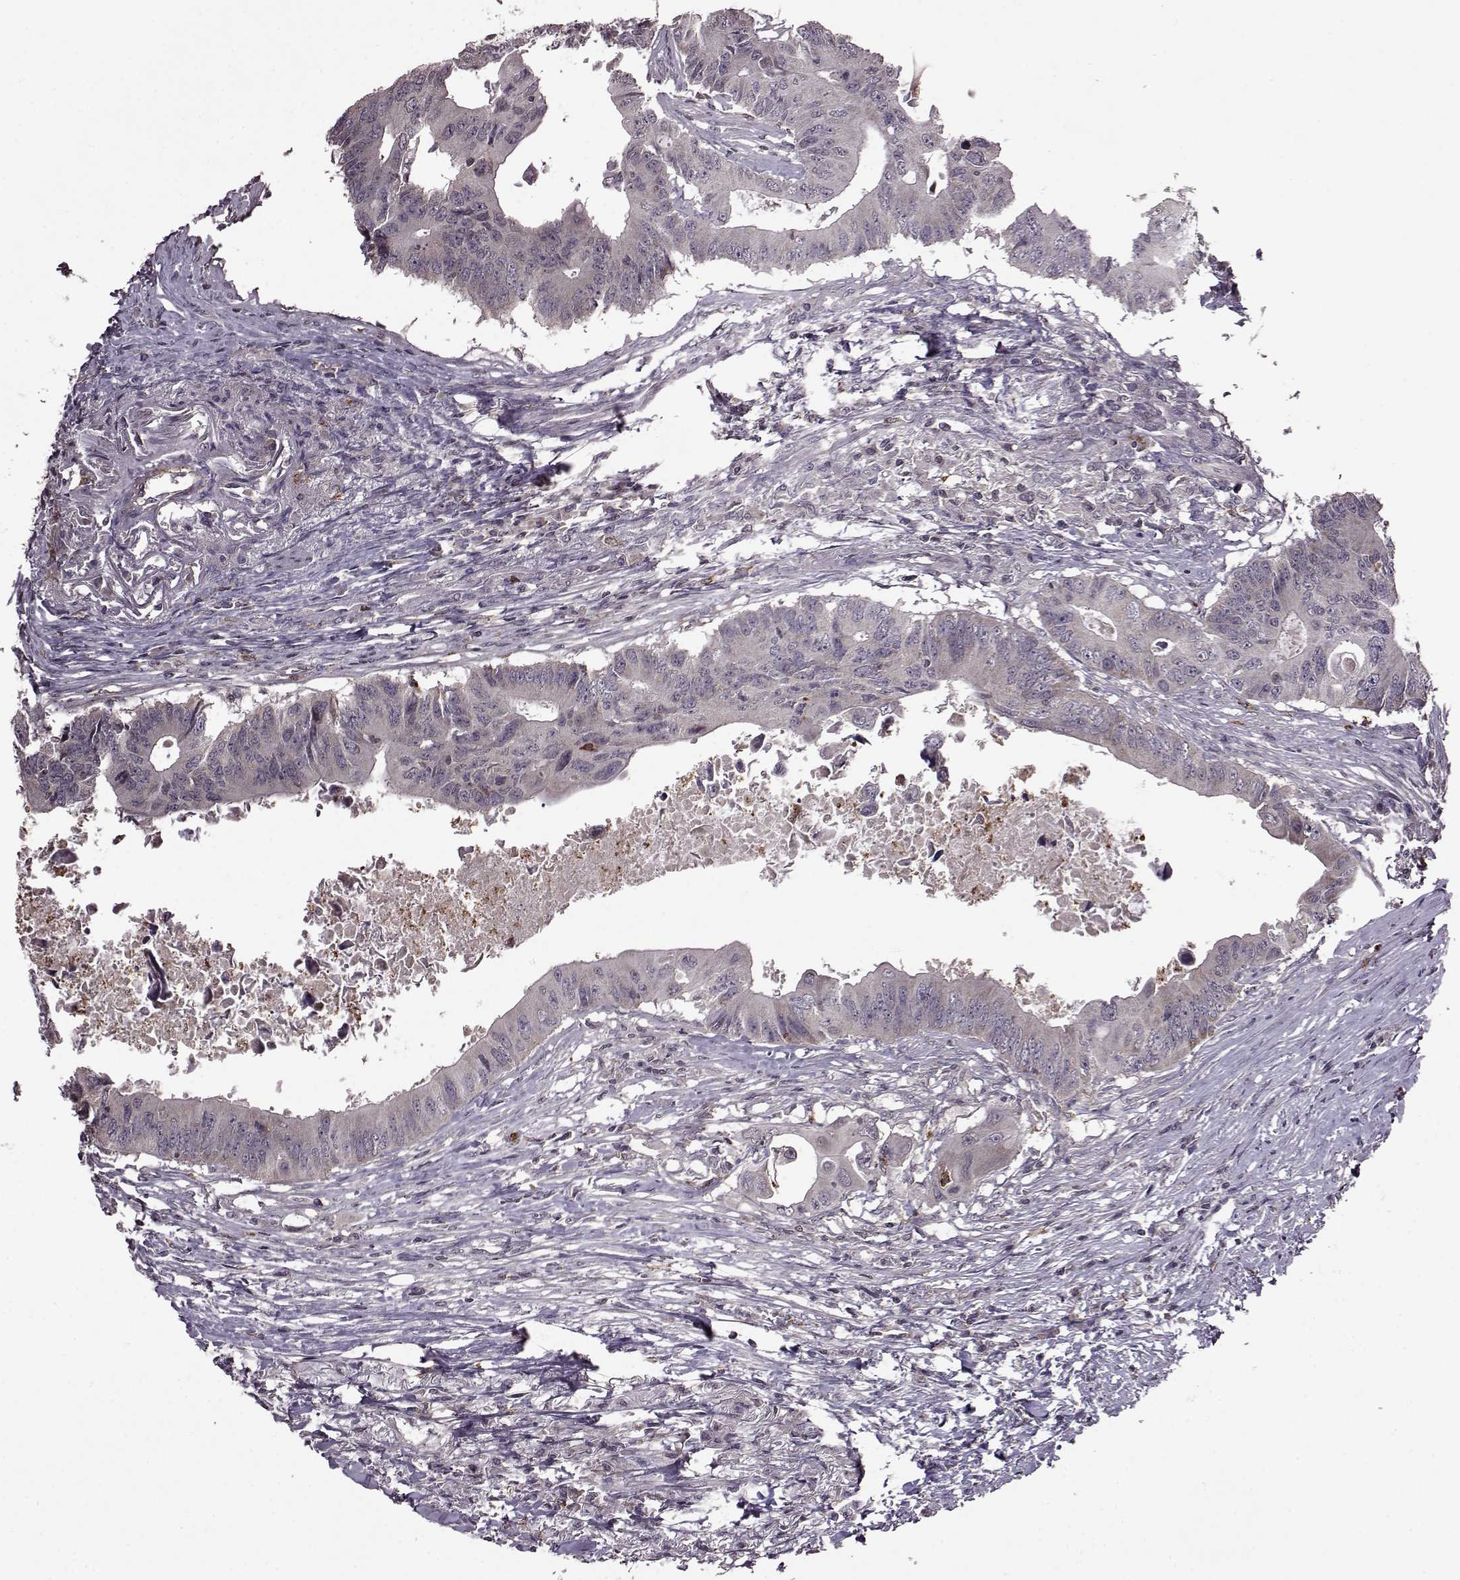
{"staining": {"intensity": "negative", "quantity": "none", "location": "none"}, "tissue": "colorectal cancer", "cell_type": "Tumor cells", "image_type": "cancer", "snomed": [{"axis": "morphology", "description": "Adenocarcinoma, NOS"}, {"axis": "topography", "description": "Colon"}], "caption": "DAB (3,3'-diaminobenzidine) immunohistochemical staining of human colorectal cancer displays no significant expression in tumor cells.", "gene": "TRMU", "patient": {"sex": "male", "age": 71}}